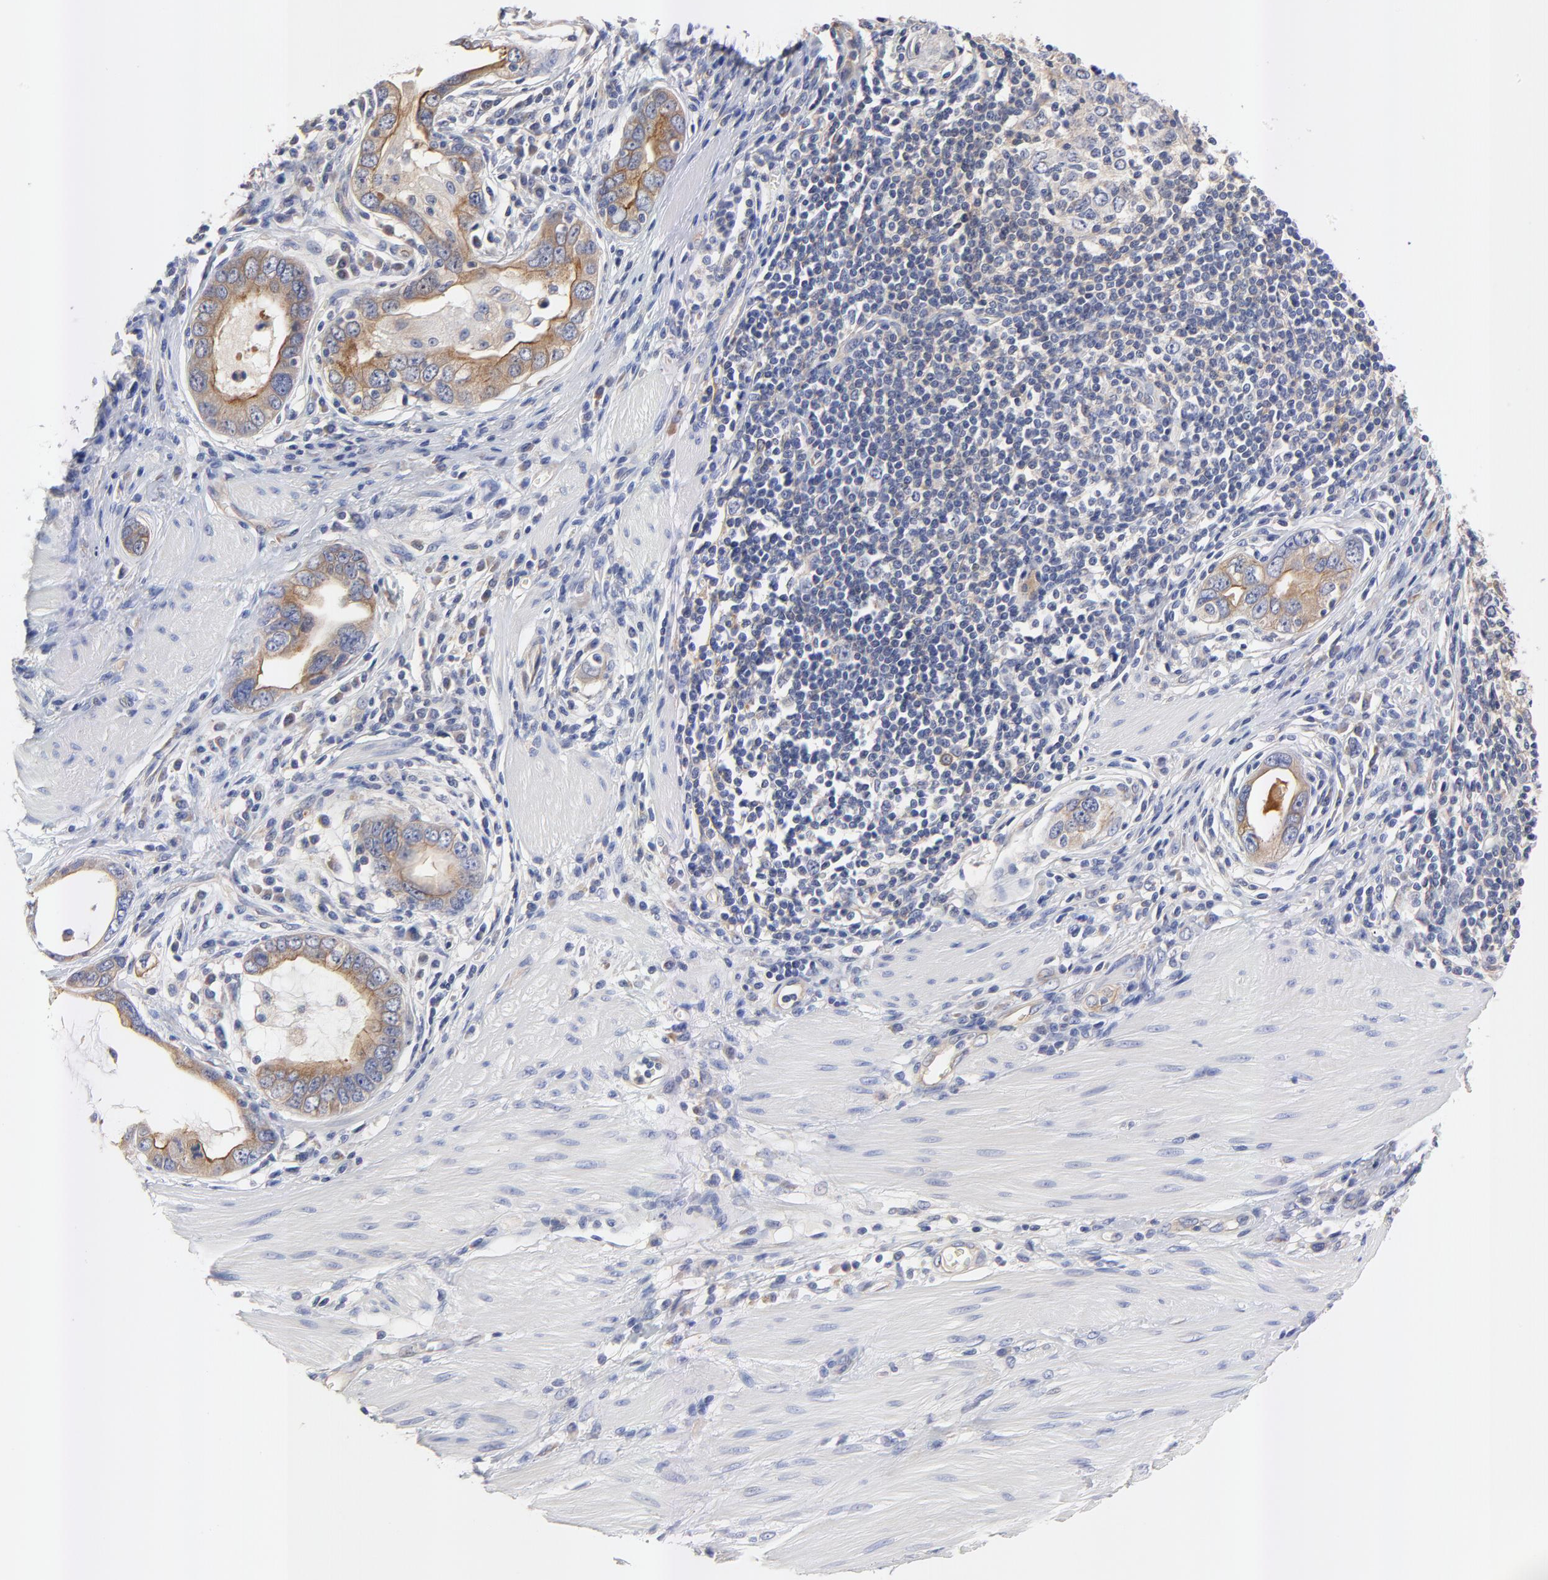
{"staining": {"intensity": "moderate", "quantity": ">75%", "location": "cytoplasmic/membranous"}, "tissue": "stomach cancer", "cell_type": "Tumor cells", "image_type": "cancer", "snomed": [{"axis": "morphology", "description": "Adenocarcinoma, NOS"}, {"axis": "topography", "description": "Stomach, lower"}], "caption": "Stomach cancer (adenocarcinoma) stained with IHC displays moderate cytoplasmic/membranous positivity in about >75% of tumor cells.", "gene": "FBXL2", "patient": {"sex": "female", "age": 93}}